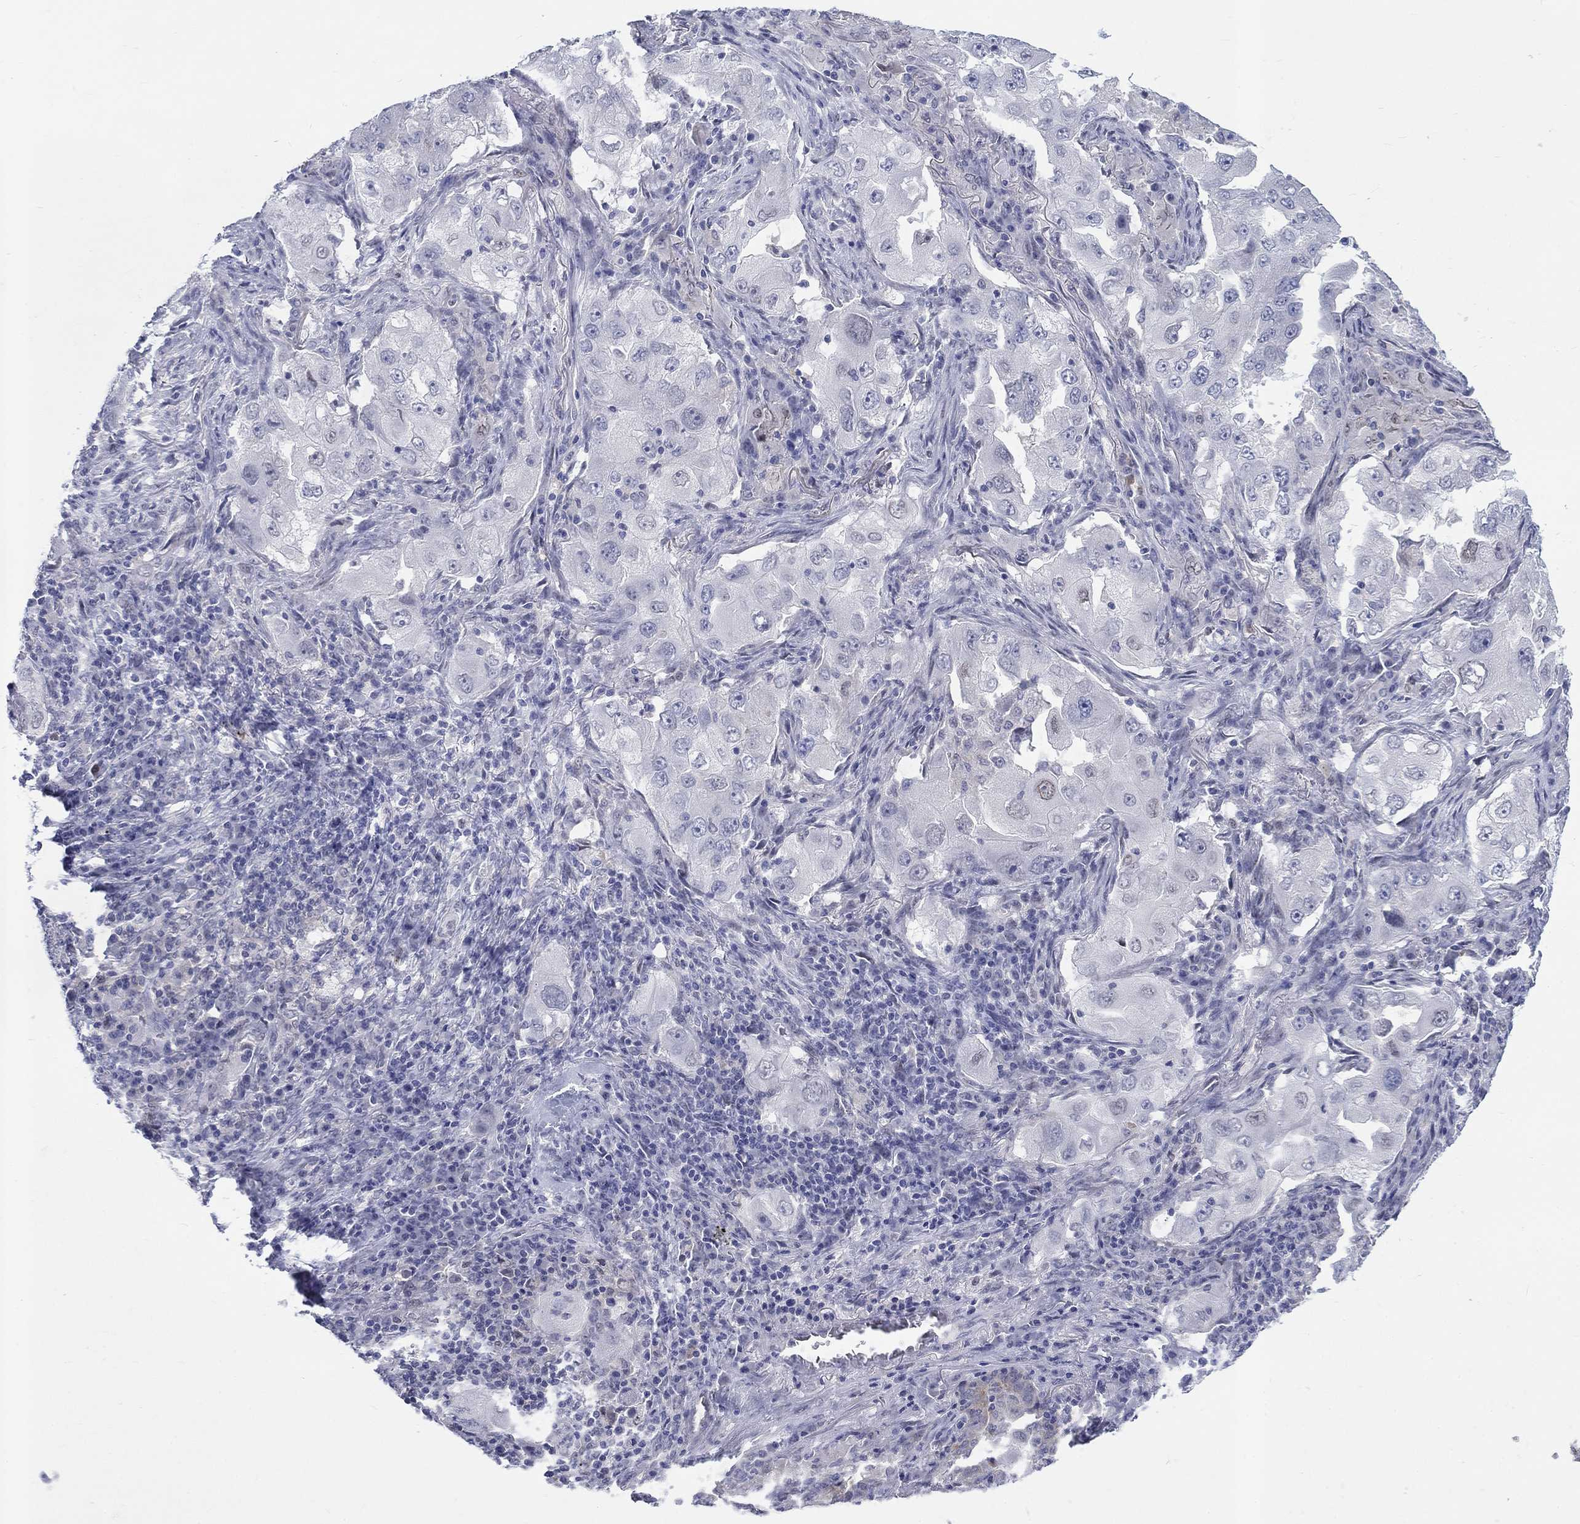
{"staining": {"intensity": "negative", "quantity": "none", "location": "none"}, "tissue": "lung cancer", "cell_type": "Tumor cells", "image_type": "cancer", "snomed": [{"axis": "morphology", "description": "Adenocarcinoma, NOS"}, {"axis": "topography", "description": "Lung"}], "caption": "A high-resolution photomicrograph shows immunohistochemistry (IHC) staining of lung cancer (adenocarcinoma), which reveals no significant staining in tumor cells. The staining is performed using DAB (3,3'-diaminobenzidine) brown chromogen with nuclei counter-stained in using hematoxylin.", "gene": "EGFLAM", "patient": {"sex": "female", "age": 61}}